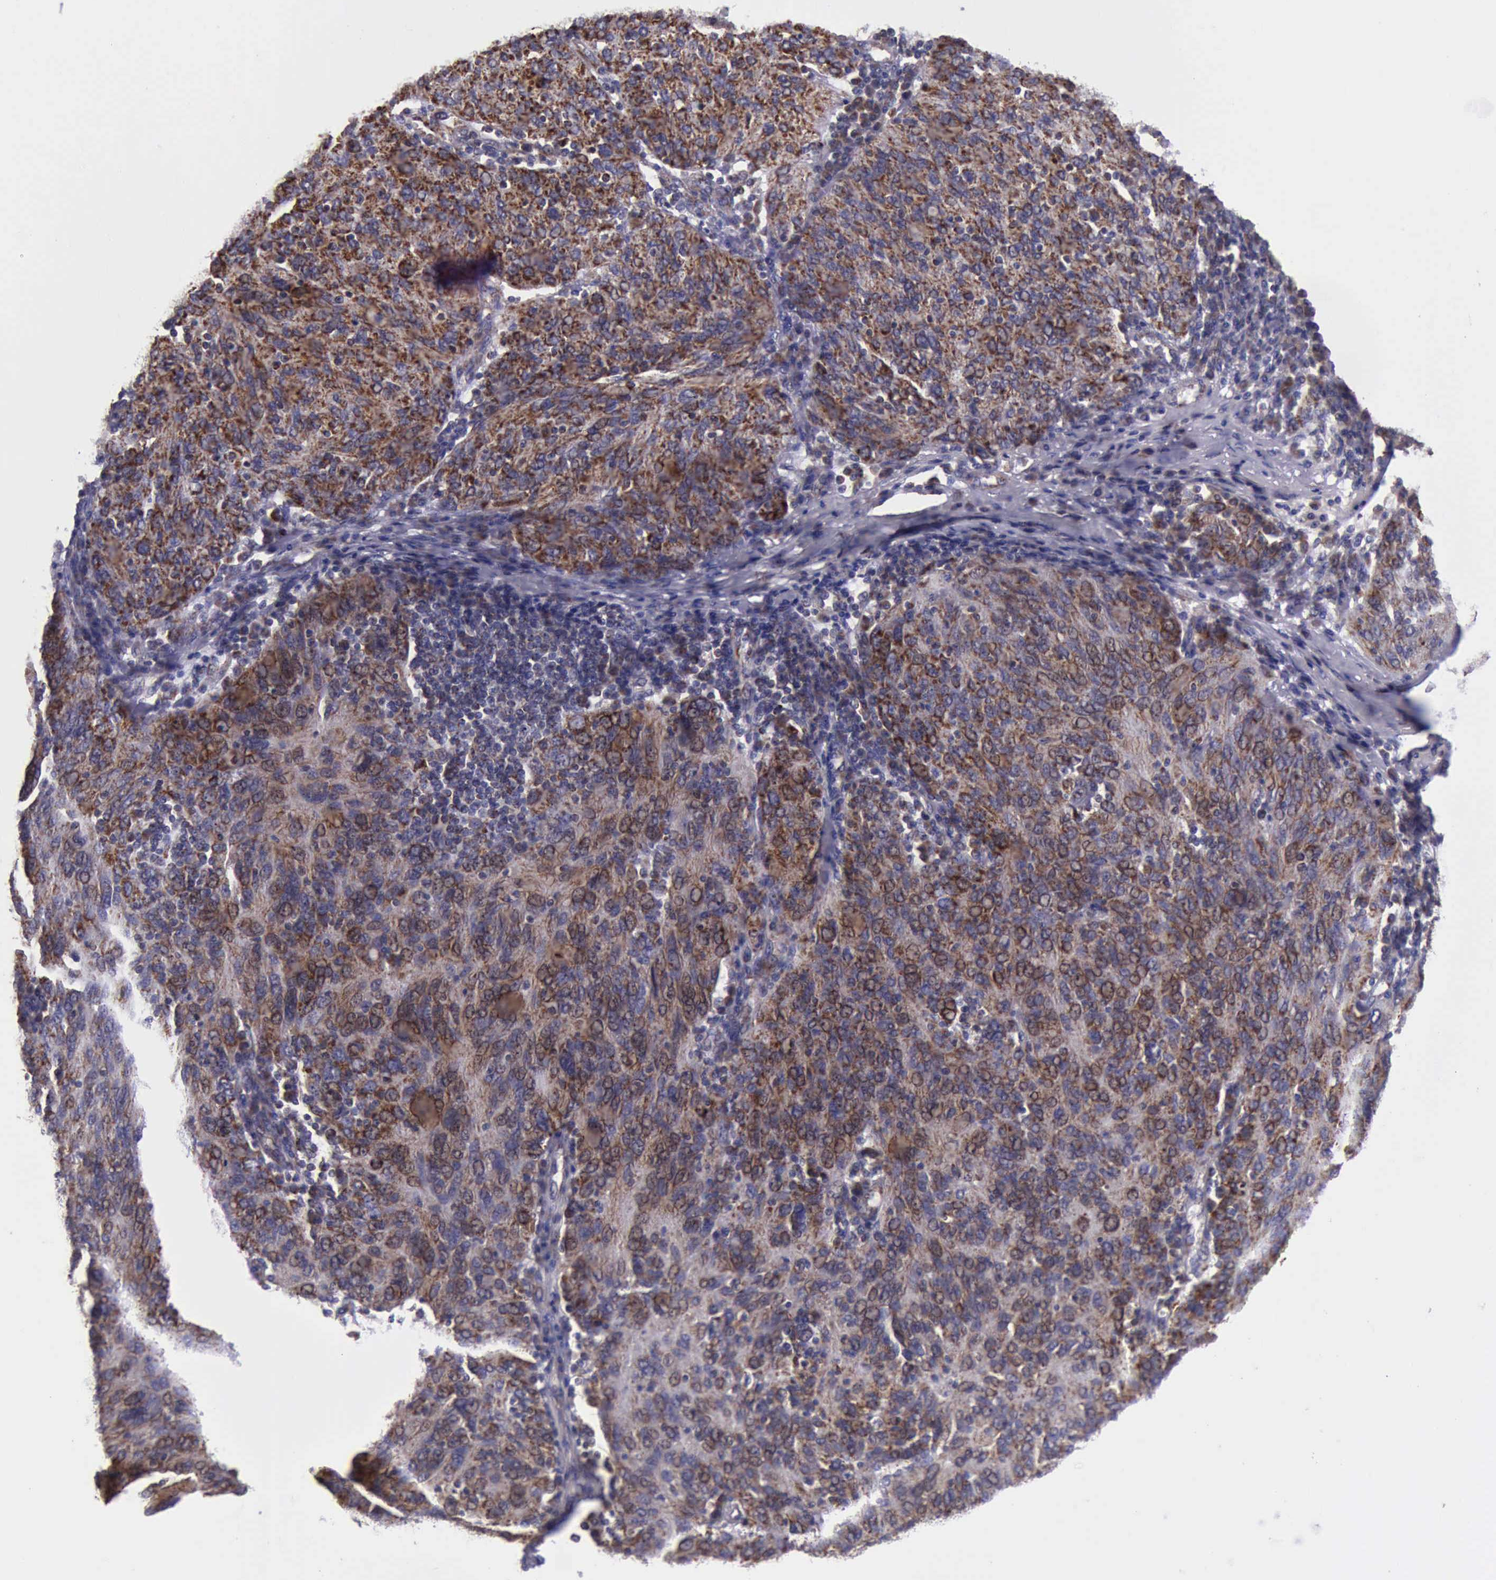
{"staining": {"intensity": "moderate", "quantity": ">75%", "location": "cytoplasmic/membranous"}, "tissue": "ovarian cancer", "cell_type": "Tumor cells", "image_type": "cancer", "snomed": [{"axis": "morphology", "description": "Carcinoma, endometroid"}, {"axis": "topography", "description": "Ovary"}], "caption": "A brown stain highlights moderate cytoplasmic/membranous positivity of a protein in human ovarian cancer tumor cells.", "gene": "TXN2", "patient": {"sex": "female", "age": 50}}